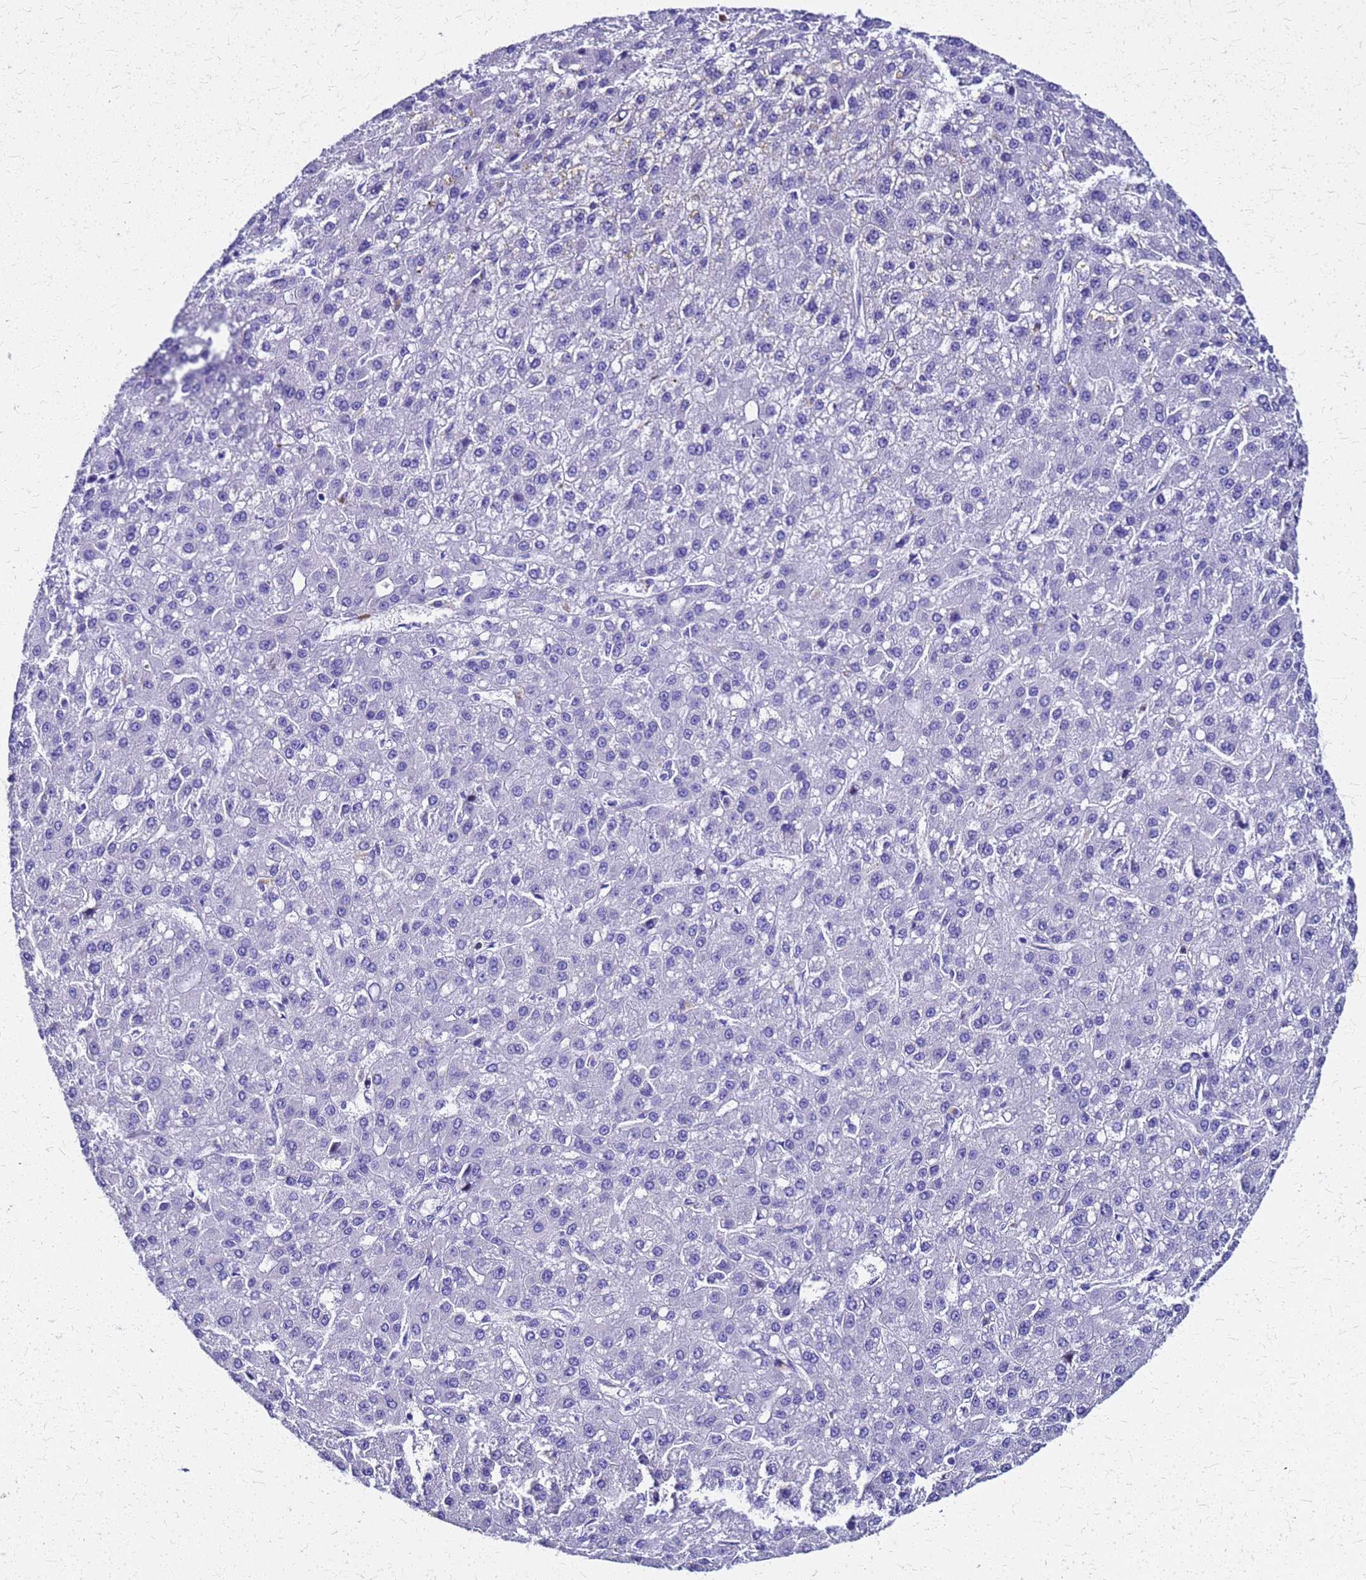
{"staining": {"intensity": "negative", "quantity": "none", "location": "none"}, "tissue": "liver cancer", "cell_type": "Tumor cells", "image_type": "cancer", "snomed": [{"axis": "morphology", "description": "Carcinoma, Hepatocellular, NOS"}, {"axis": "topography", "description": "Liver"}], "caption": "The IHC photomicrograph has no significant positivity in tumor cells of liver cancer tissue. (DAB IHC visualized using brightfield microscopy, high magnification).", "gene": "SMIM21", "patient": {"sex": "male", "age": 67}}